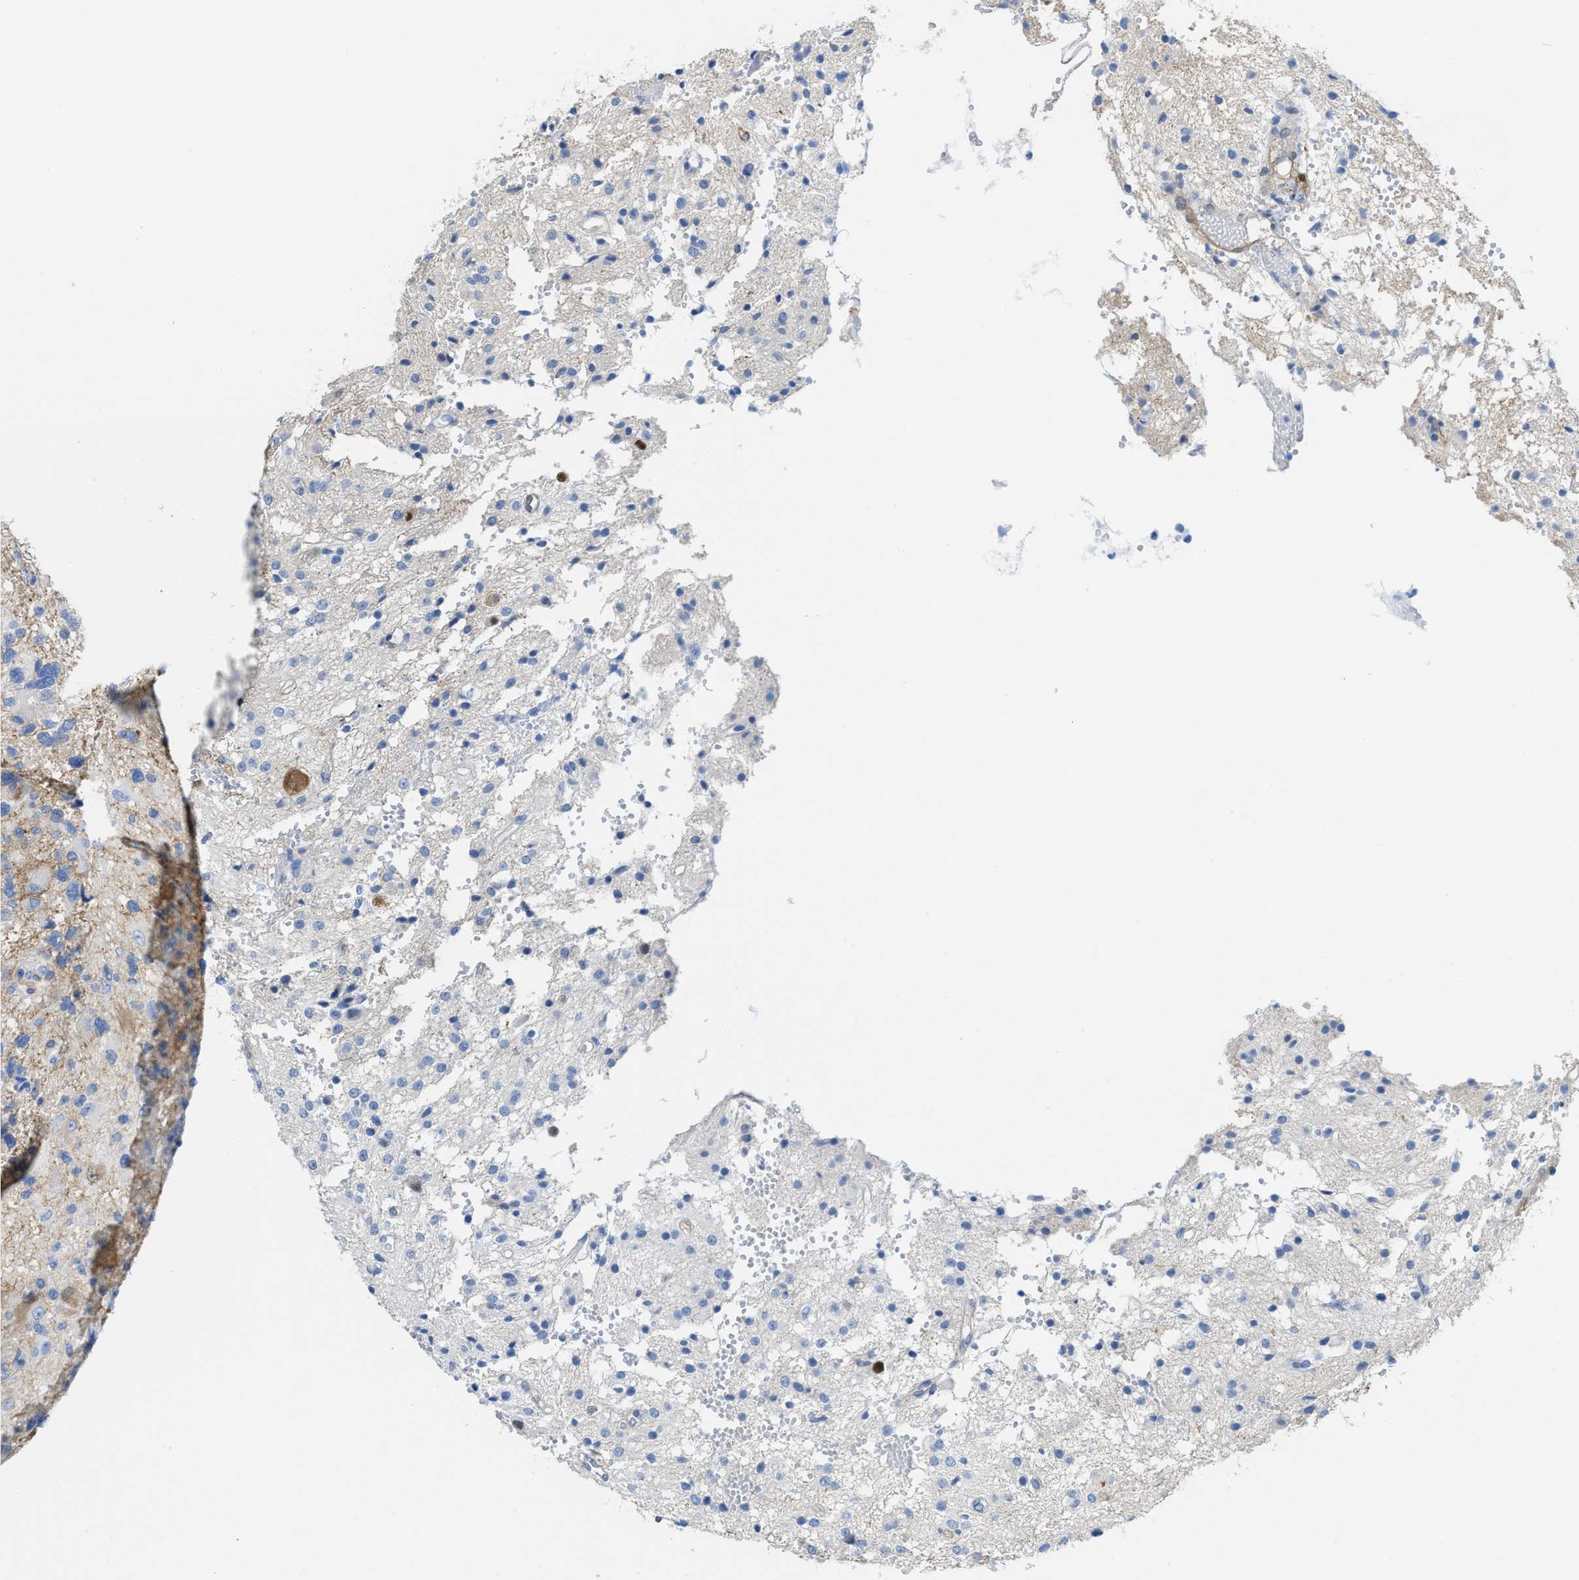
{"staining": {"intensity": "negative", "quantity": "none", "location": "none"}, "tissue": "glioma", "cell_type": "Tumor cells", "image_type": "cancer", "snomed": [{"axis": "morphology", "description": "Glioma, malignant, High grade"}, {"axis": "topography", "description": "Brain"}], "caption": "The micrograph demonstrates no staining of tumor cells in malignant glioma (high-grade).", "gene": "ASS1", "patient": {"sex": "female", "age": 59}}